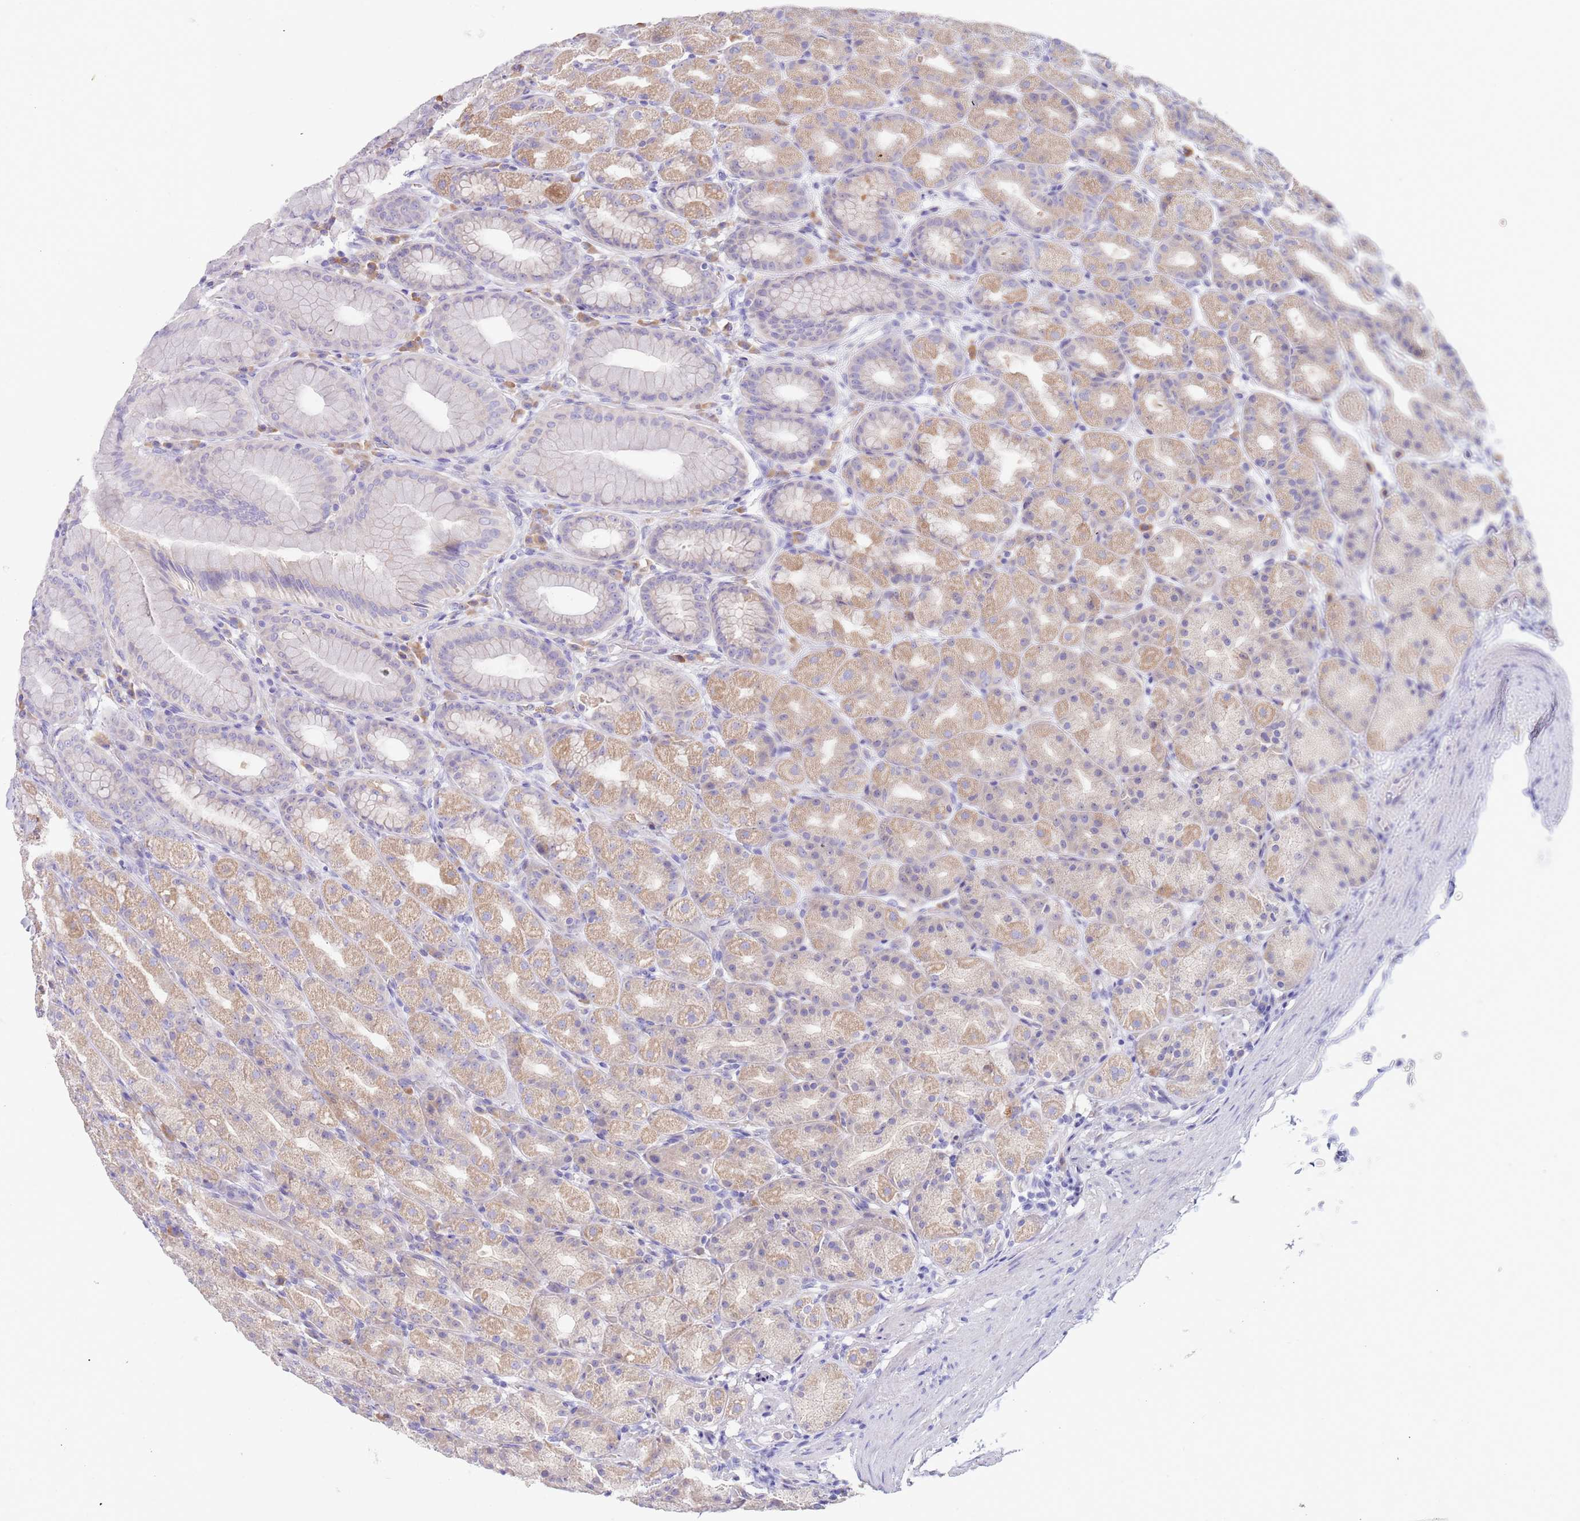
{"staining": {"intensity": "moderate", "quantity": "25%-75%", "location": "cytoplasmic/membranous"}, "tissue": "stomach", "cell_type": "Glandular cells", "image_type": "normal", "snomed": [{"axis": "morphology", "description": "Normal tissue, NOS"}, {"axis": "topography", "description": "Stomach, upper"}, {"axis": "topography", "description": "Stomach"}], "caption": "An image of human stomach stained for a protein exhibits moderate cytoplasmic/membranous brown staining in glandular cells. The staining was performed using DAB, with brown indicating positive protein expression. Nuclei are stained blue with hematoxylin.", "gene": "CCDC149", "patient": {"sex": "male", "age": 68}}